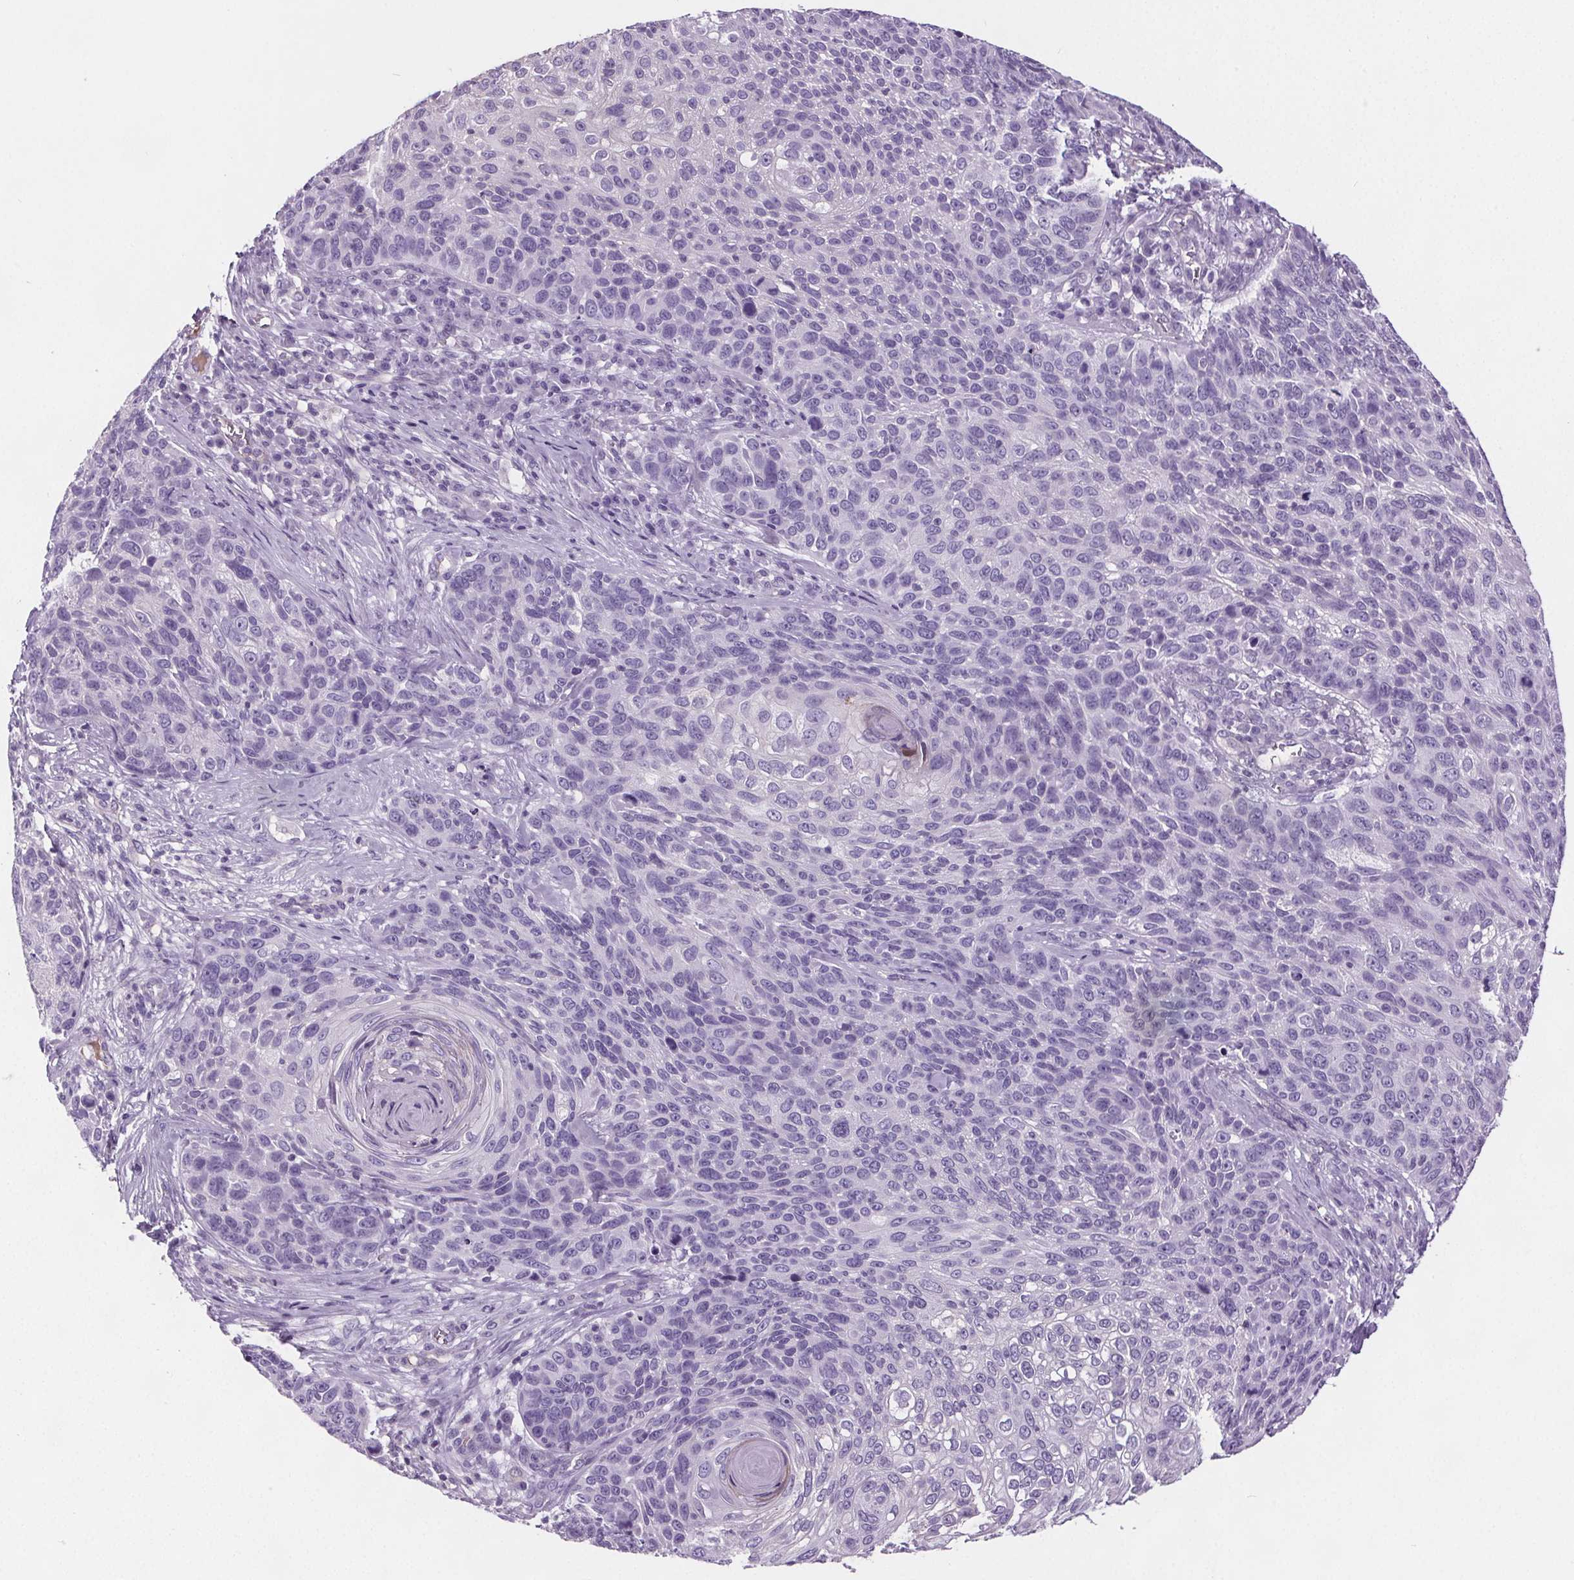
{"staining": {"intensity": "negative", "quantity": "none", "location": "none"}, "tissue": "skin cancer", "cell_type": "Tumor cells", "image_type": "cancer", "snomed": [{"axis": "morphology", "description": "Squamous cell carcinoma, NOS"}, {"axis": "topography", "description": "Skin"}], "caption": "Squamous cell carcinoma (skin) was stained to show a protein in brown. There is no significant staining in tumor cells. Nuclei are stained in blue.", "gene": "CD5L", "patient": {"sex": "male", "age": 92}}